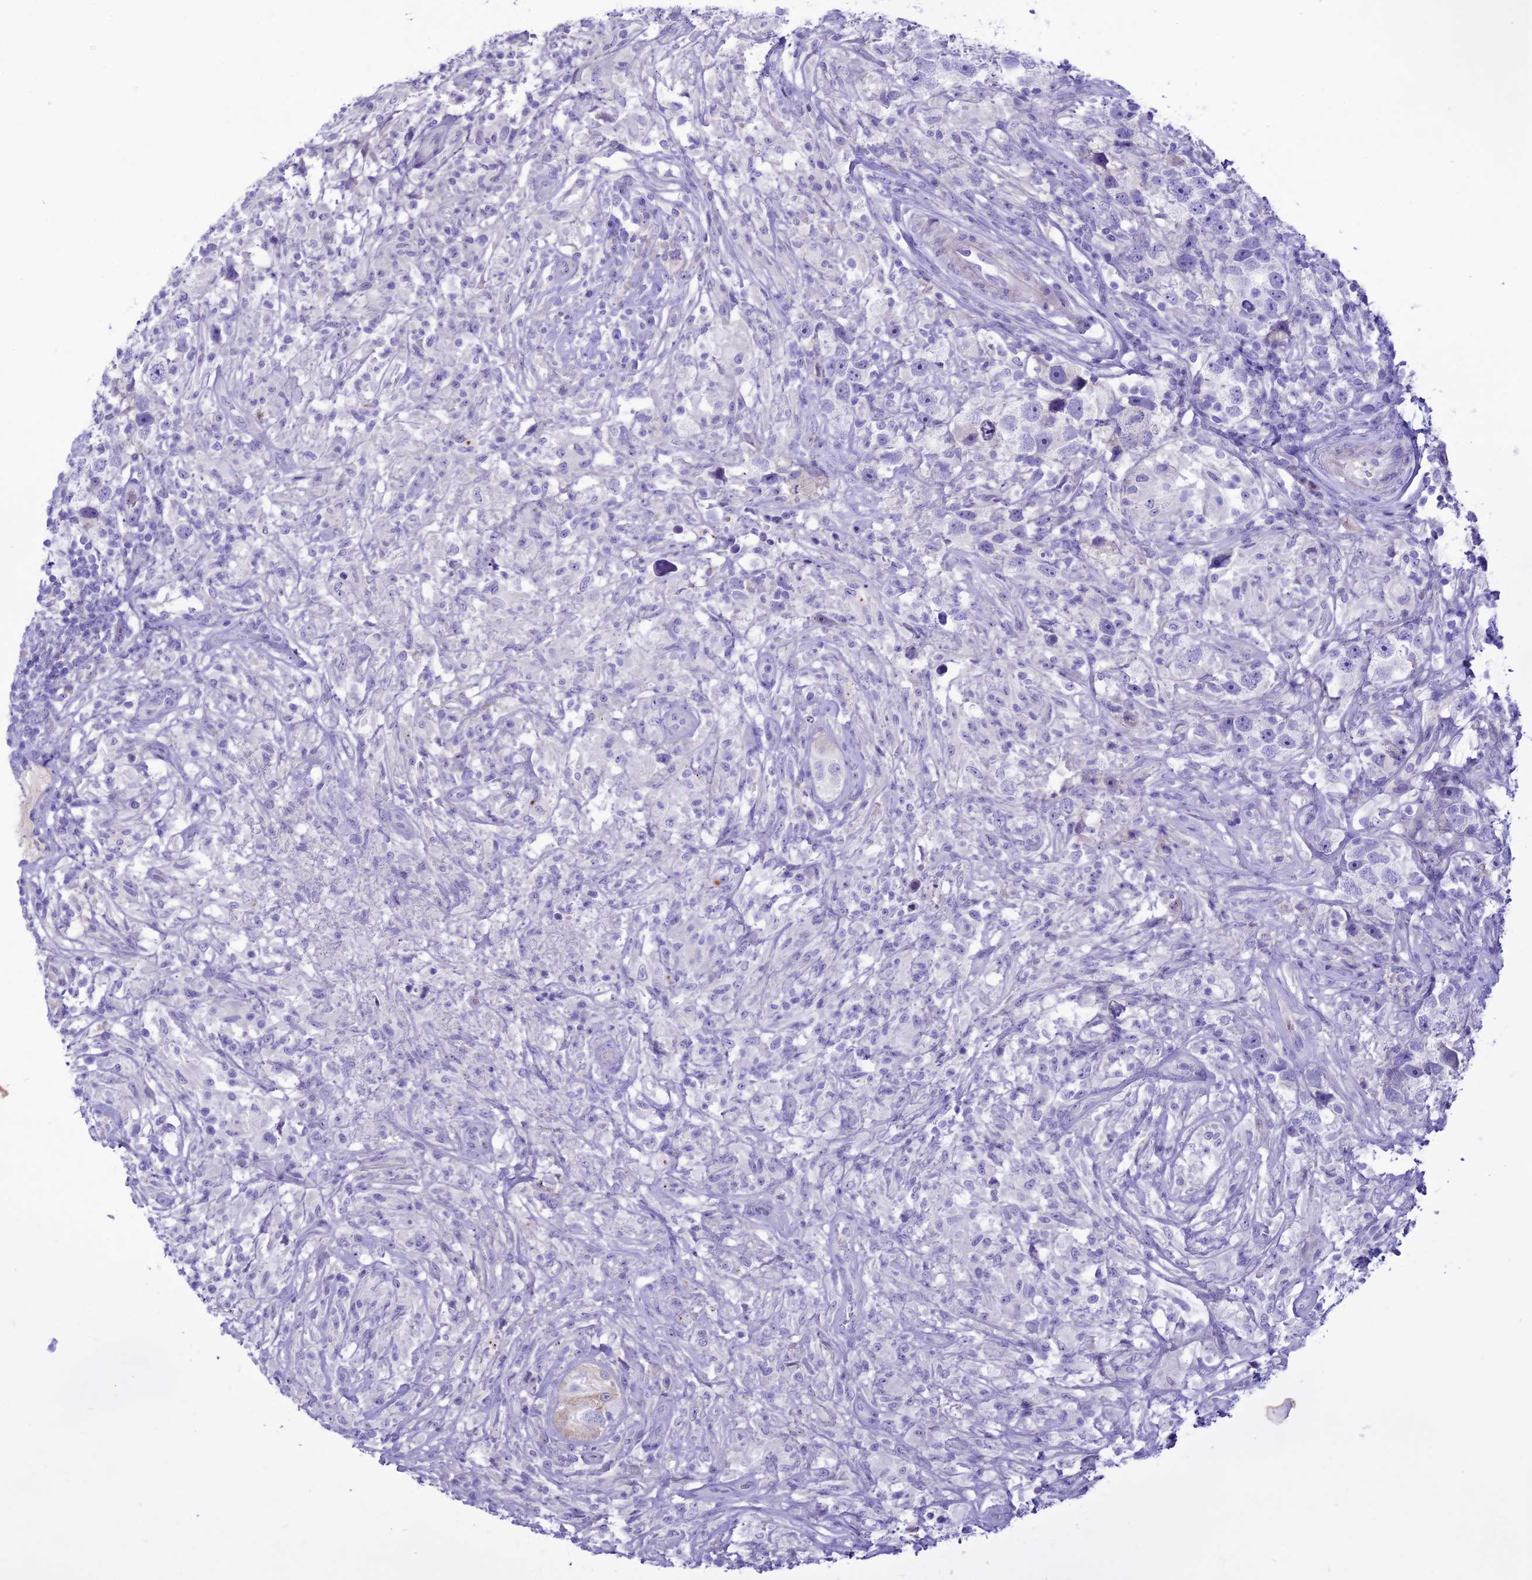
{"staining": {"intensity": "negative", "quantity": "none", "location": "none"}, "tissue": "testis cancer", "cell_type": "Tumor cells", "image_type": "cancer", "snomed": [{"axis": "morphology", "description": "Seminoma, NOS"}, {"axis": "topography", "description": "Testis"}], "caption": "The micrograph shows no staining of tumor cells in testis seminoma.", "gene": "CLEC2L", "patient": {"sex": "male", "age": 49}}